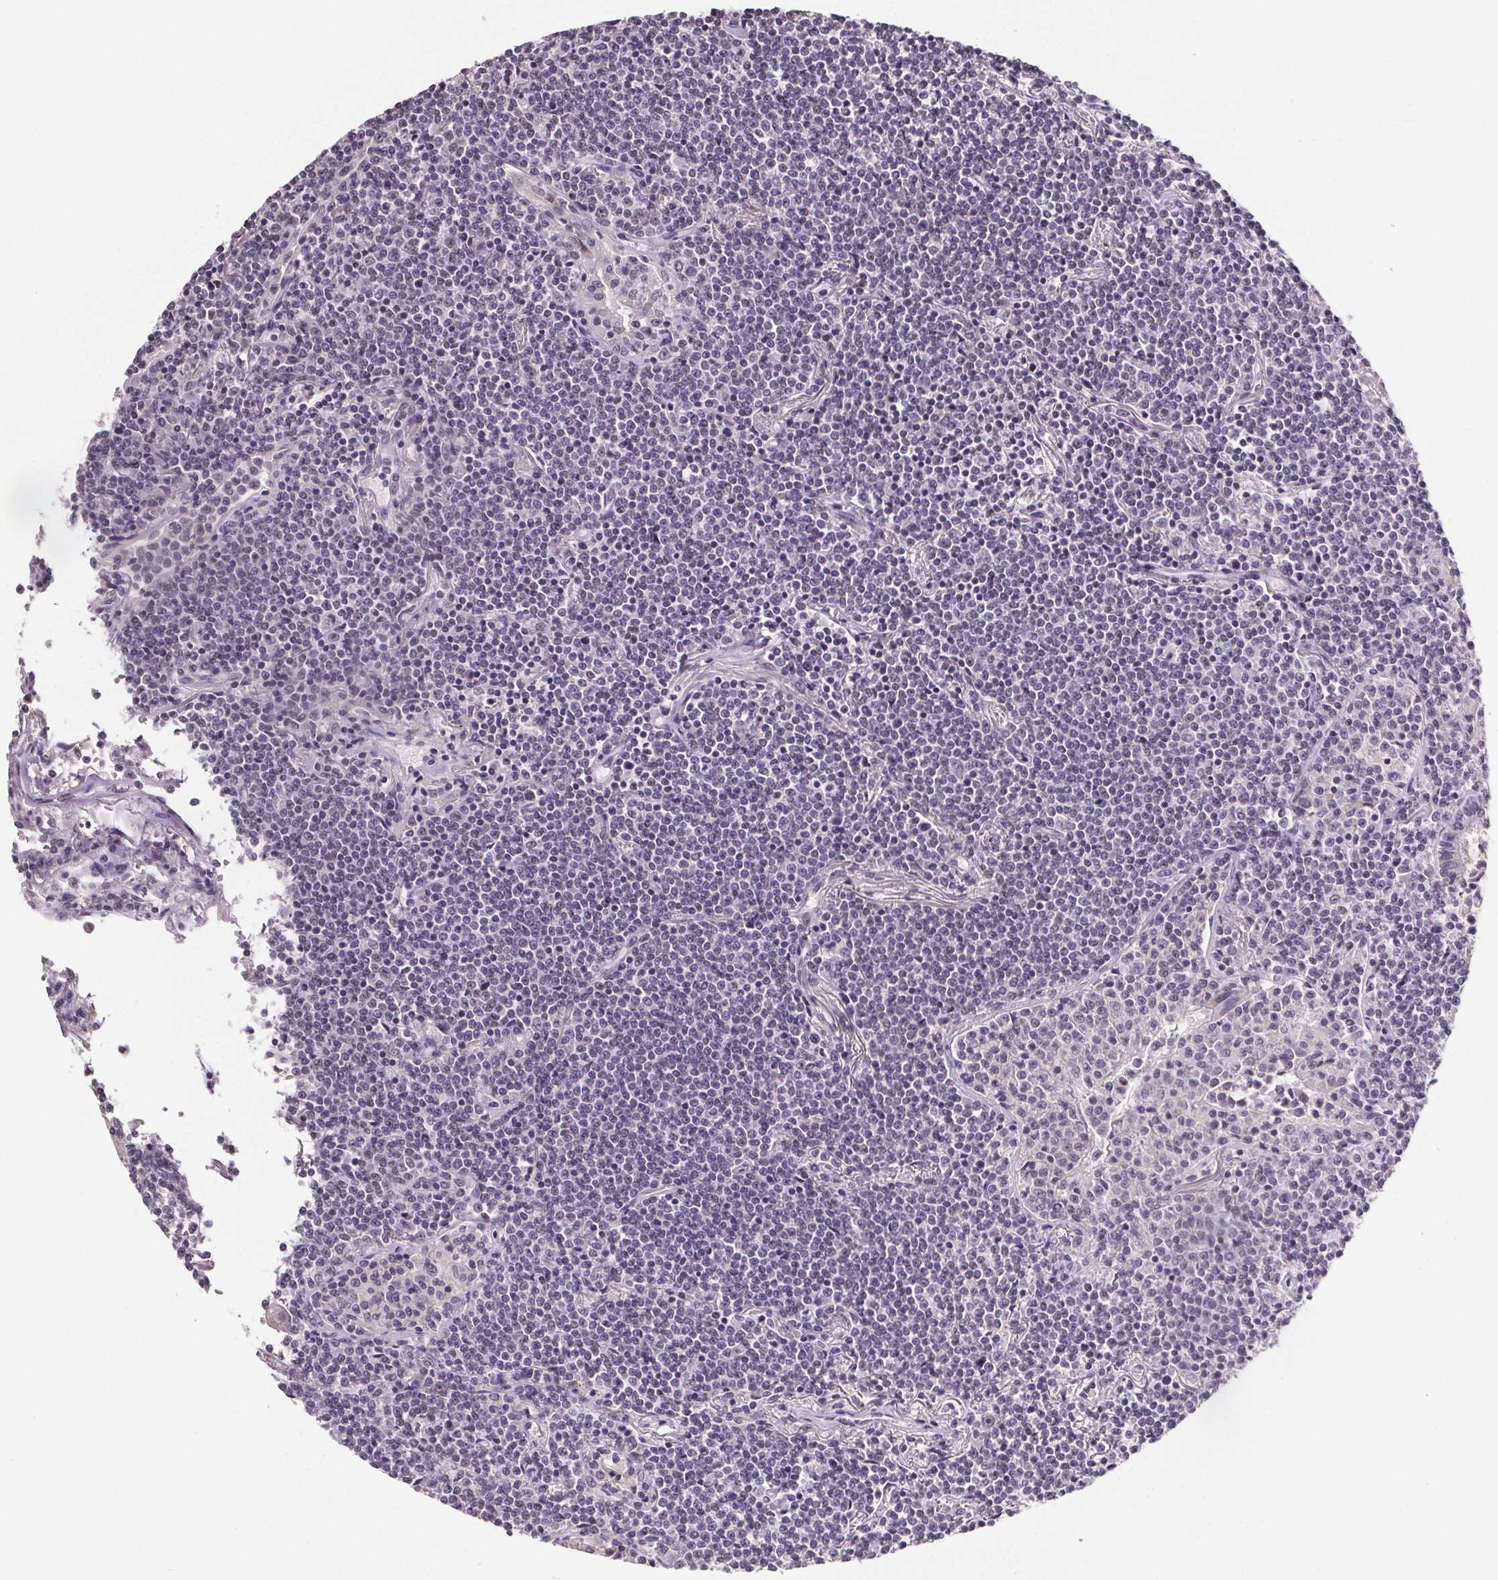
{"staining": {"intensity": "negative", "quantity": "none", "location": "none"}, "tissue": "lymphoma", "cell_type": "Tumor cells", "image_type": "cancer", "snomed": [{"axis": "morphology", "description": "Malignant lymphoma, non-Hodgkin's type, Low grade"}, {"axis": "topography", "description": "Lung"}], "caption": "Human lymphoma stained for a protein using IHC exhibits no staining in tumor cells.", "gene": "NKX6-1", "patient": {"sex": "female", "age": 71}}